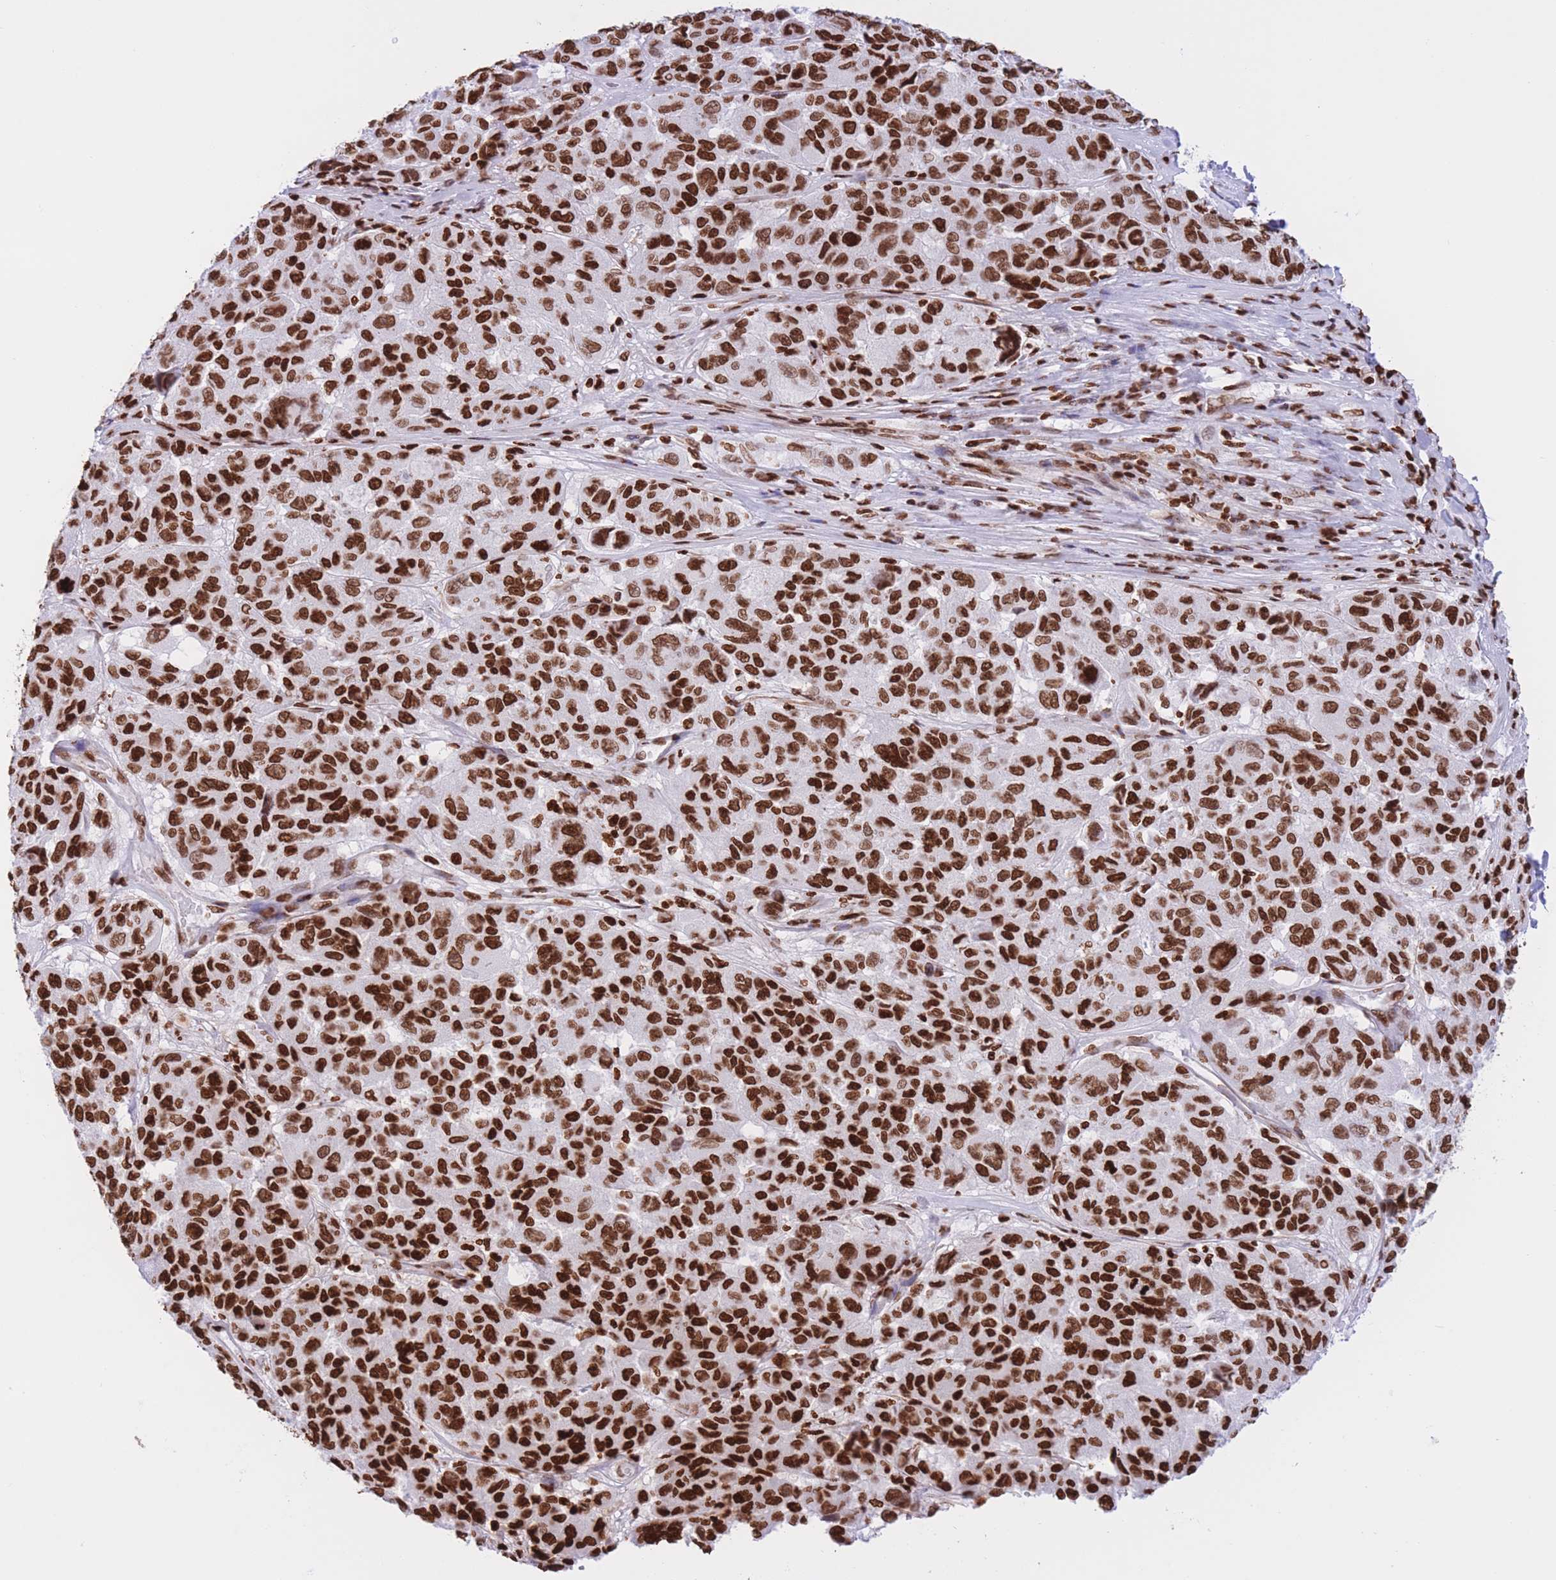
{"staining": {"intensity": "strong", "quantity": ">75%", "location": "nuclear"}, "tissue": "melanoma", "cell_type": "Tumor cells", "image_type": "cancer", "snomed": [{"axis": "morphology", "description": "Malignant melanoma, NOS"}, {"axis": "topography", "description": "Skin"}], "caption": "A photomicrograph of human melanoma stained for a protein exhibits strong nuclear brown staining in tumor cells.", "gene": "H2BC11", "patient": {"sex": "female", "age": 66}}